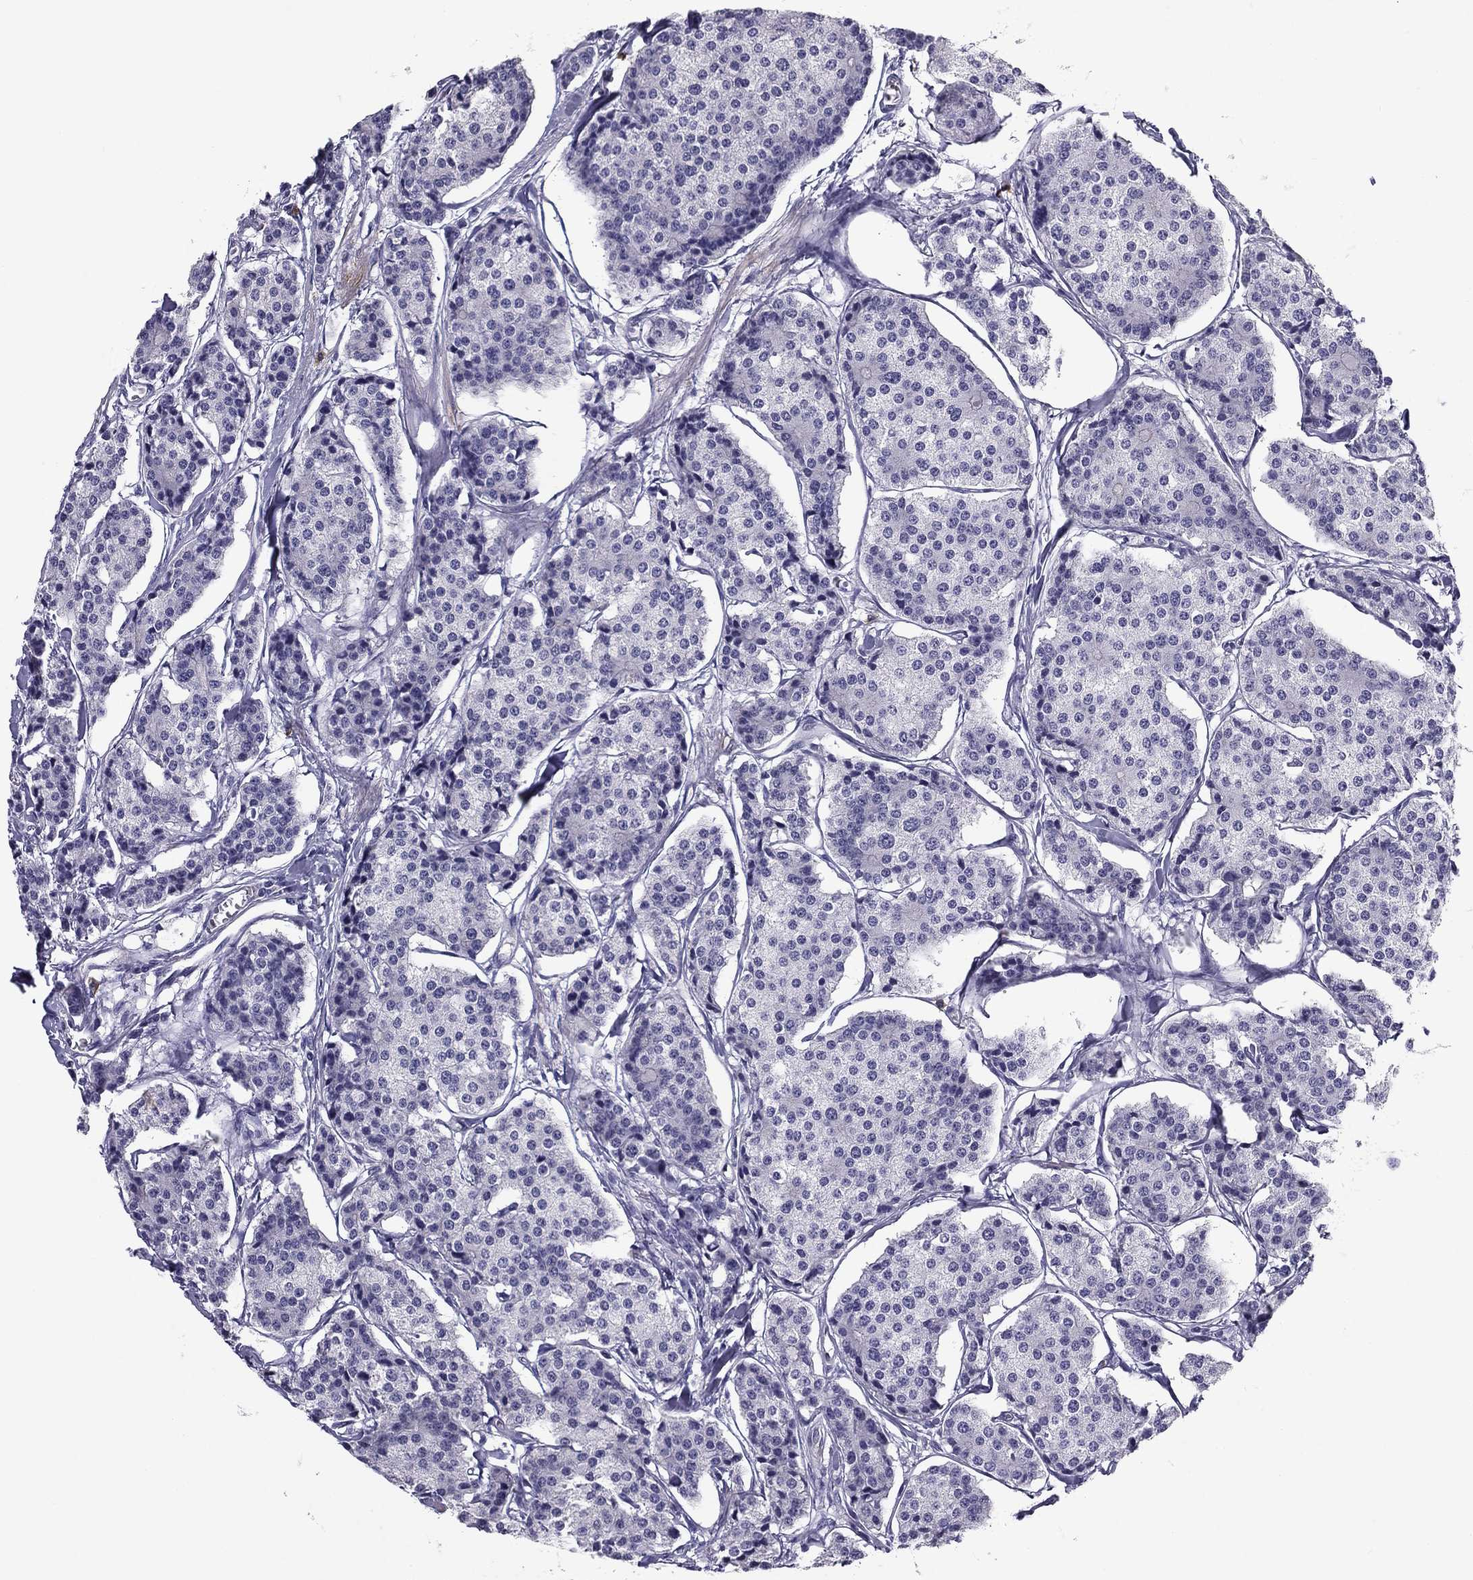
{"staining": {"intensity": "negative", "quantity": "none", "location": "none"}, "tissue": "carcinoid", "cell_type": "Tumor cells", "image_type": "cancer", "snomed": [{"axis": "morphology", "description": "Carcinoid, malignant, NOS"}, {"axis": "topography", "description": "Small intestine"}], "caption": "The histopathology image reveals no significant staining in tumor cells of carcinoid.", "gene": "FLNC", "patient": {"sex": "female", "age": 65}}